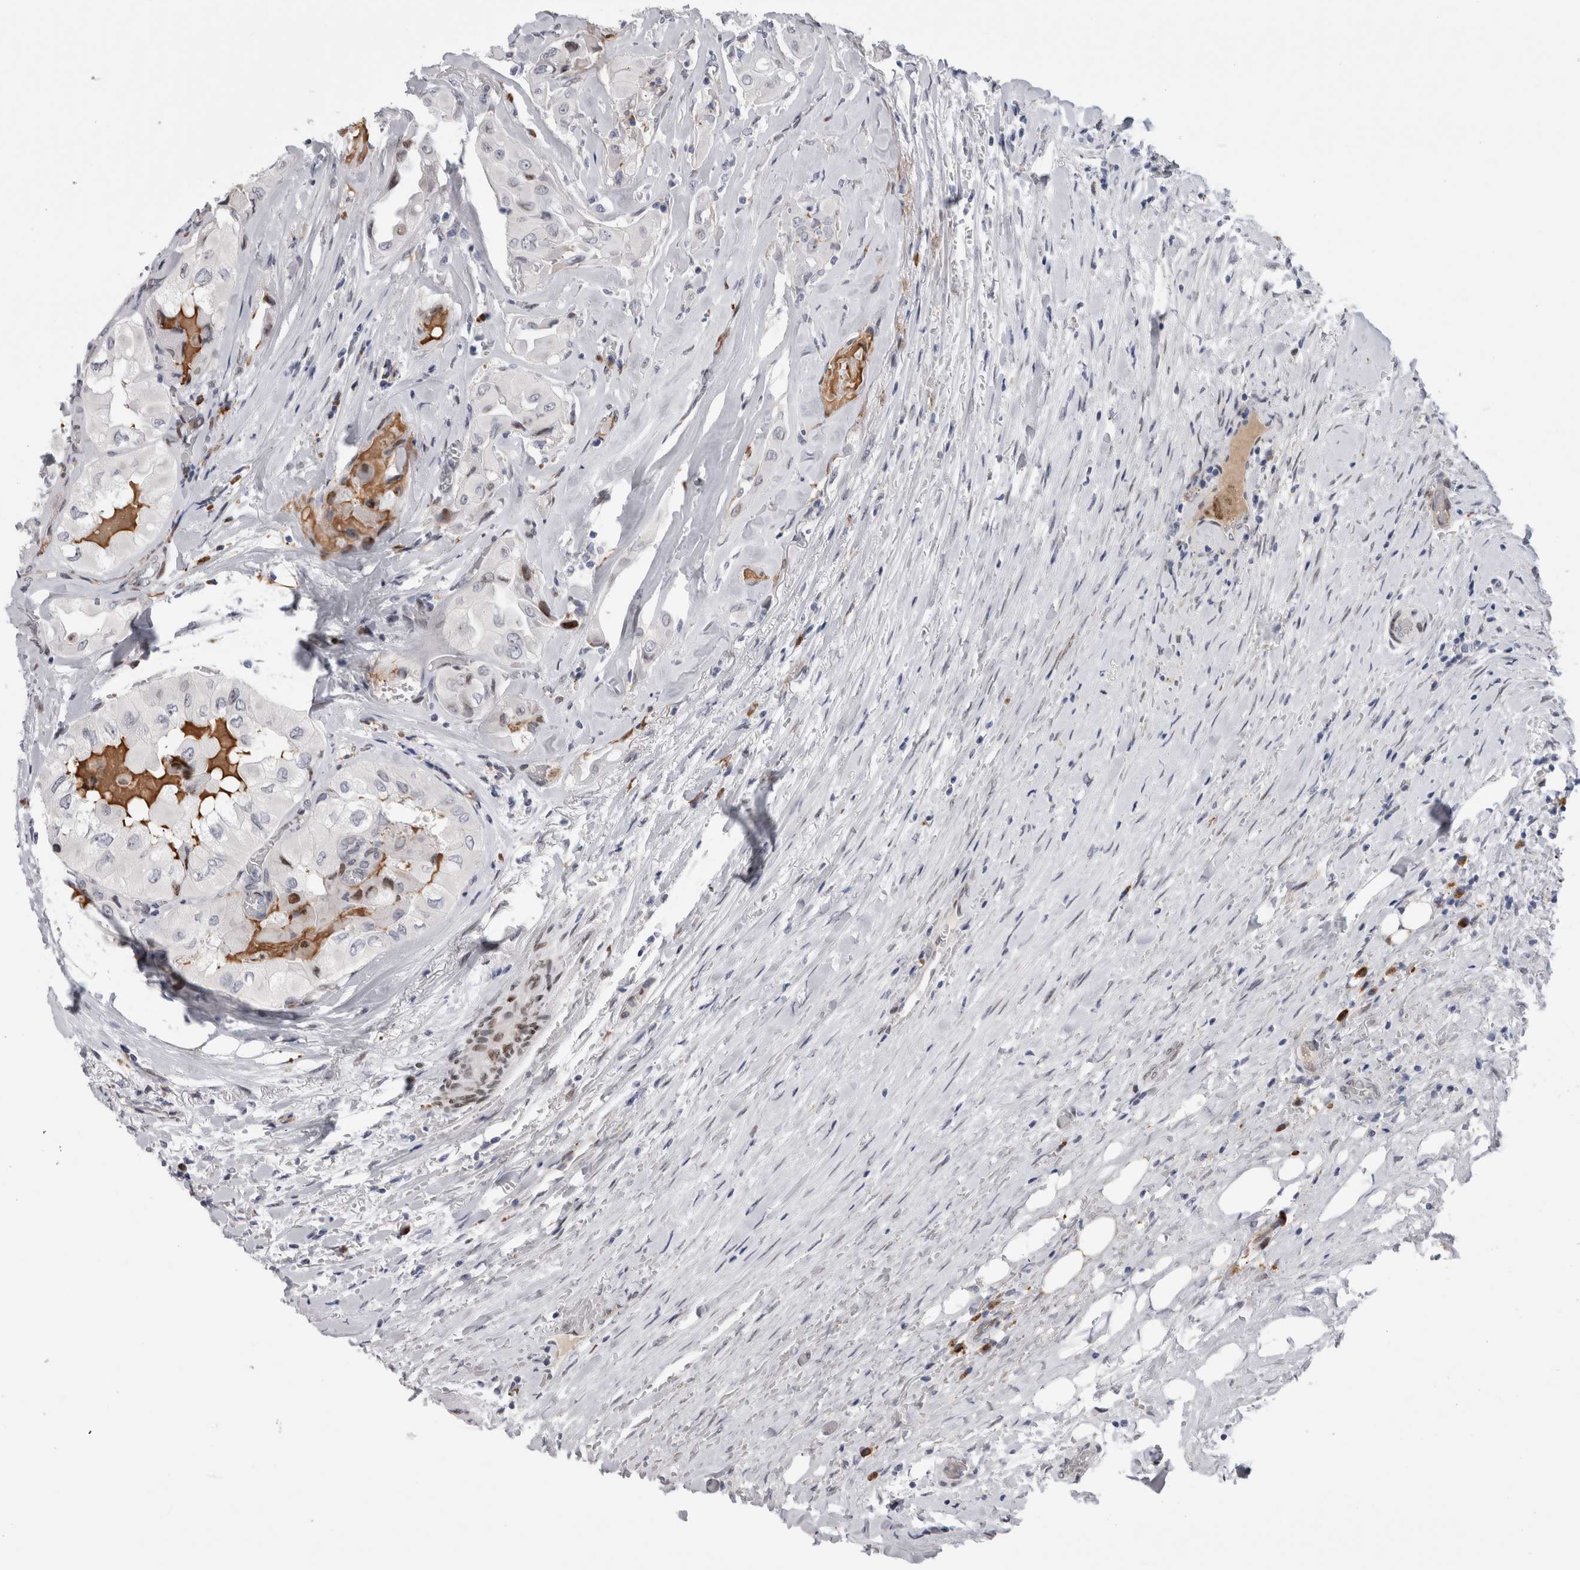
{"staining": {"intensity": "negative", "quantity": "none", "location": "none"}, "tissue": "thyroid cancer", "cell_type": "Tumor cells", "image_type": "cancer", "snomed": [{"axis": "morphology", "description": "Papillary adenocarcinoma, NOS"}, {"axis": "topography", "description": "Thyroid gland"}], "caption": "A high-resolution histopathology image shows immunohistochemistry (IHC) staining of thyroid papillary adenocarcinoma, which displays no significant staining in tumor cells. The staining was performed using DAB (3,3'-diaminobenzidine) to visualize the protein expression in brown, while the nuclei were stained in blue with hematoxylin (Magnification: 20x).", "gene": "DMTN", "patient": {"sex": "female", "age": 59}}